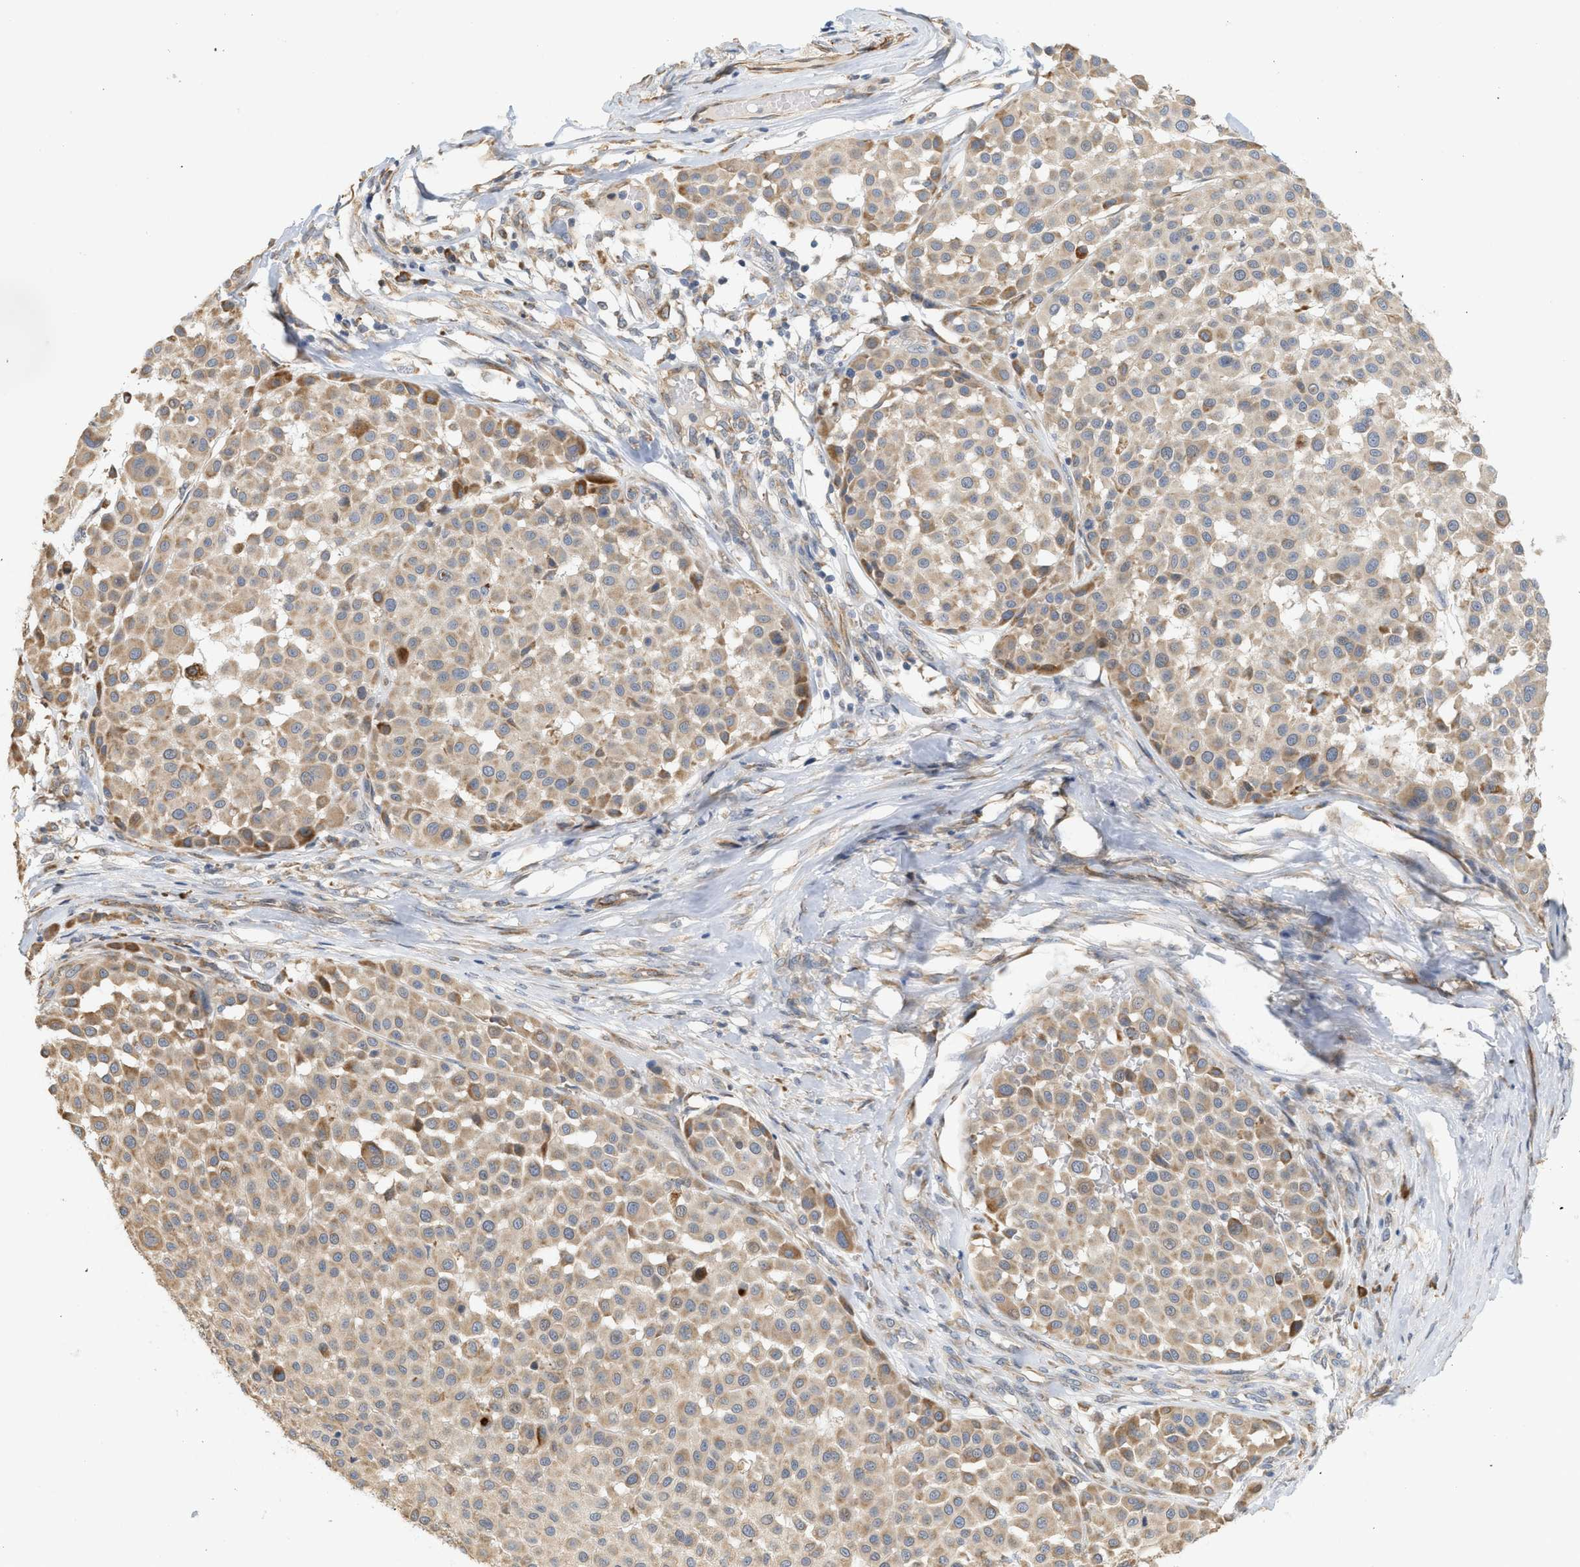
{"staining": {"intensity": "moderate", "quantity": ">75%", "location": "cytoplasmic/membranous"}, "tissue": "melanoma", "cell_type": "Tumor cells", "image_type": "cancer", "snomed": [{"axis": "morphology", "description": "Malignant melanoma, Metastatic site"}, {"axis": "topography", "description": "Soft tissue"}], "caption": "Tumor cells reveal medium levels of moderate cytoplasmic/membranous expression in approximately >75% of cells in melanoma. (DAB IHC with brightfield microscopy, high magnification).", "gene": "SVOP", "patient": {"sex": "male", "age": 41}}